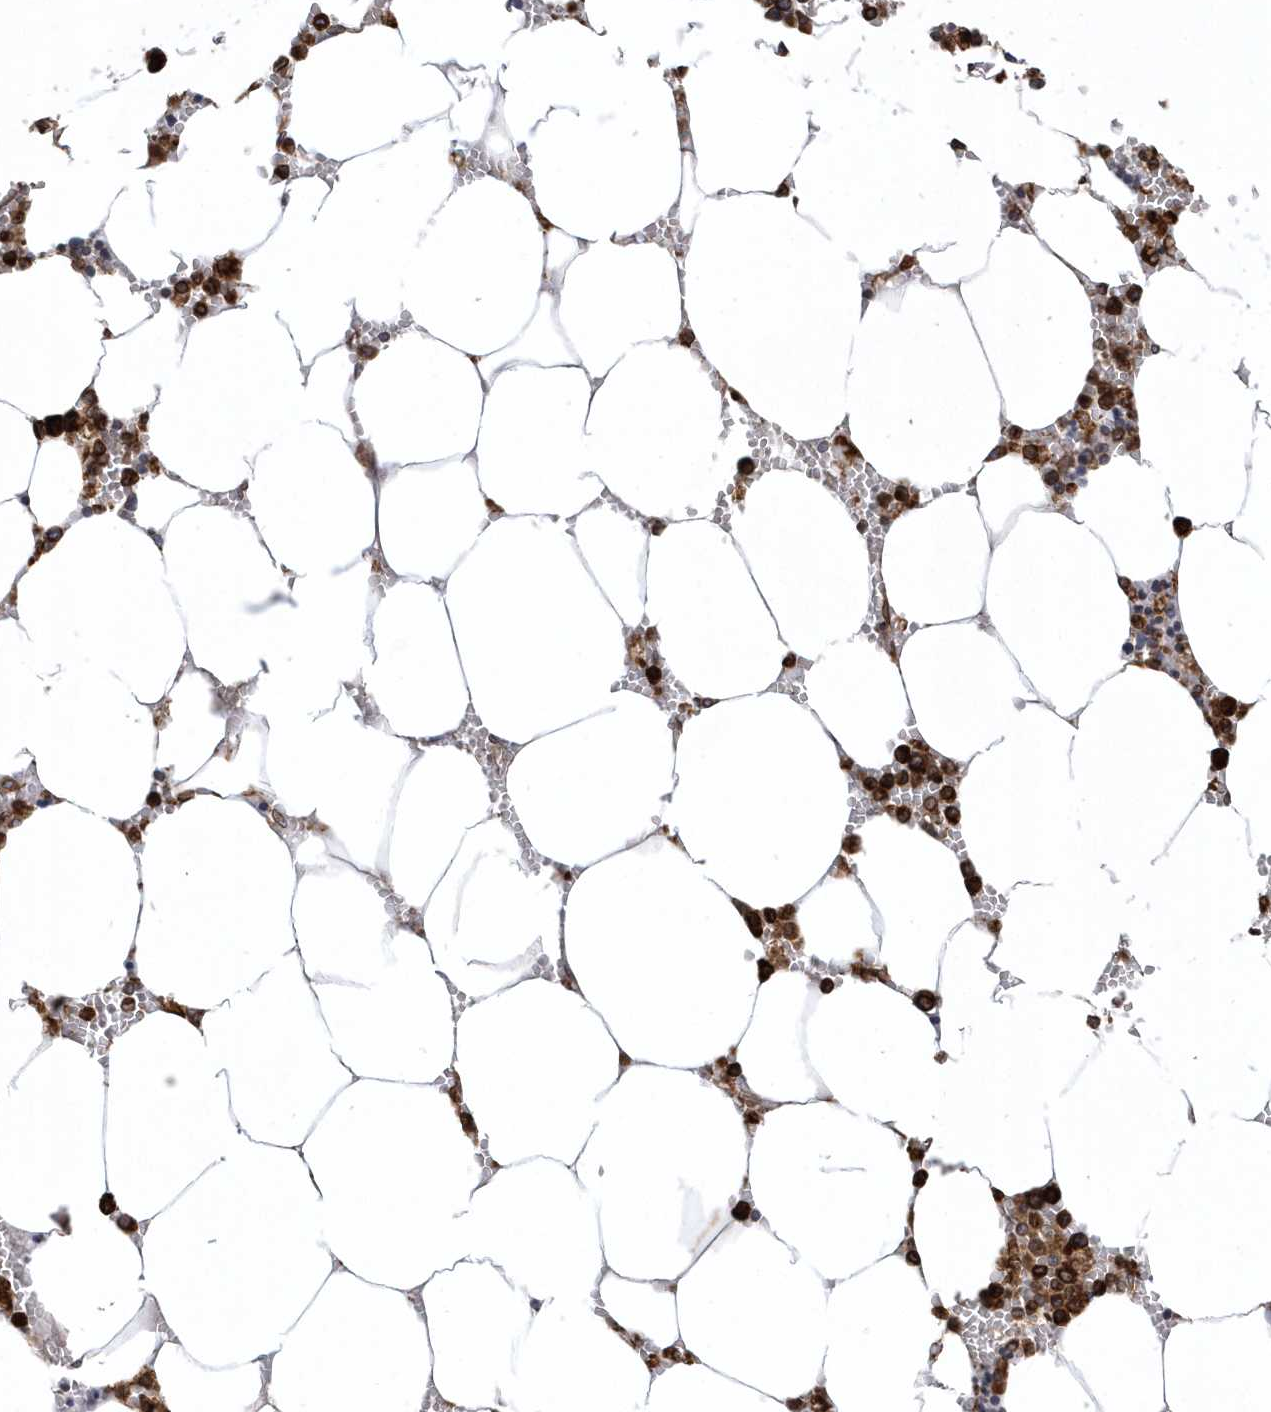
{"staining": {"intensity": "strong", "quantity": ">75%", "location": "cytoplasmic/membranous"}, "tissue": "bone marrow", "cell_type": "Hematopoietic cells", "image_type": "normal", "snomed": [{"axis": "morphology", "description": "Normal tissue, NOS"}, {"axis": "topography", "description": "Bone marrow"}], "caption": "Immunohistochemical staining of unremarkable bone marrow displays high levels of strong cytoplasmic/membranous positivity in about >75% of hematopoietic cells.", "gene": "VAMP7", "patient": {"sex": "male", "age": 70}}